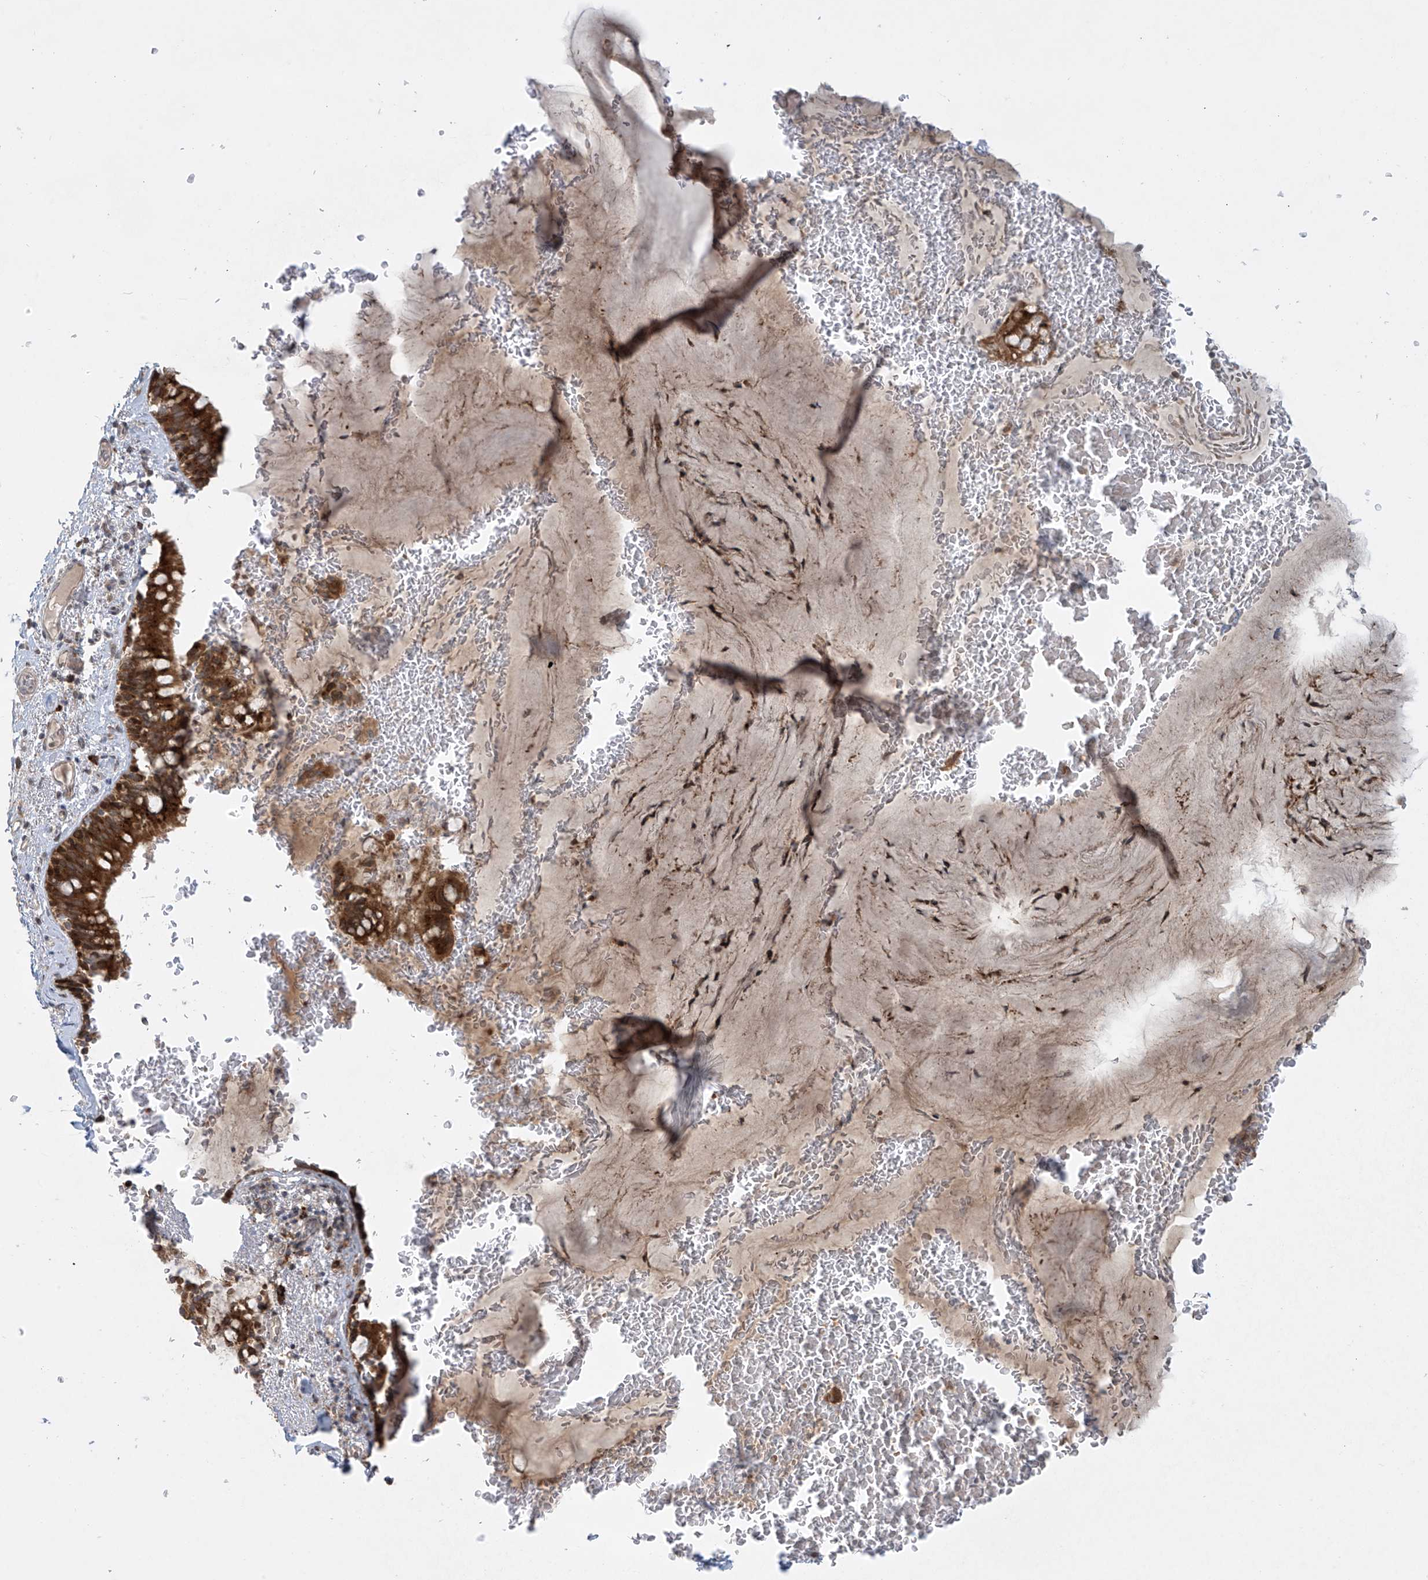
{"staining": {"intensity": "strong", "quantity": ">75%", "location": "cytoplasmic/membranous"}, "tissue": "bronchus", "cell_type": "Respiratory epithelial cells", "image_type": "normal", "snomed": [{"axis": "morphology", "description": "Normal tissue, NOS"}, {"axis": "topography", "description": "Cartilage tissue"}, {"axis": "topography", "description": "Bronchus"}], "caption": "Immunohistochemical staining of unremarkable human bronchus displays strong cytoplasmic/membranous protein positivity in about >75% of respiratory epithelial cells.", "gene": "PPAT", "patient": {"sex": "female", "age": 36}}